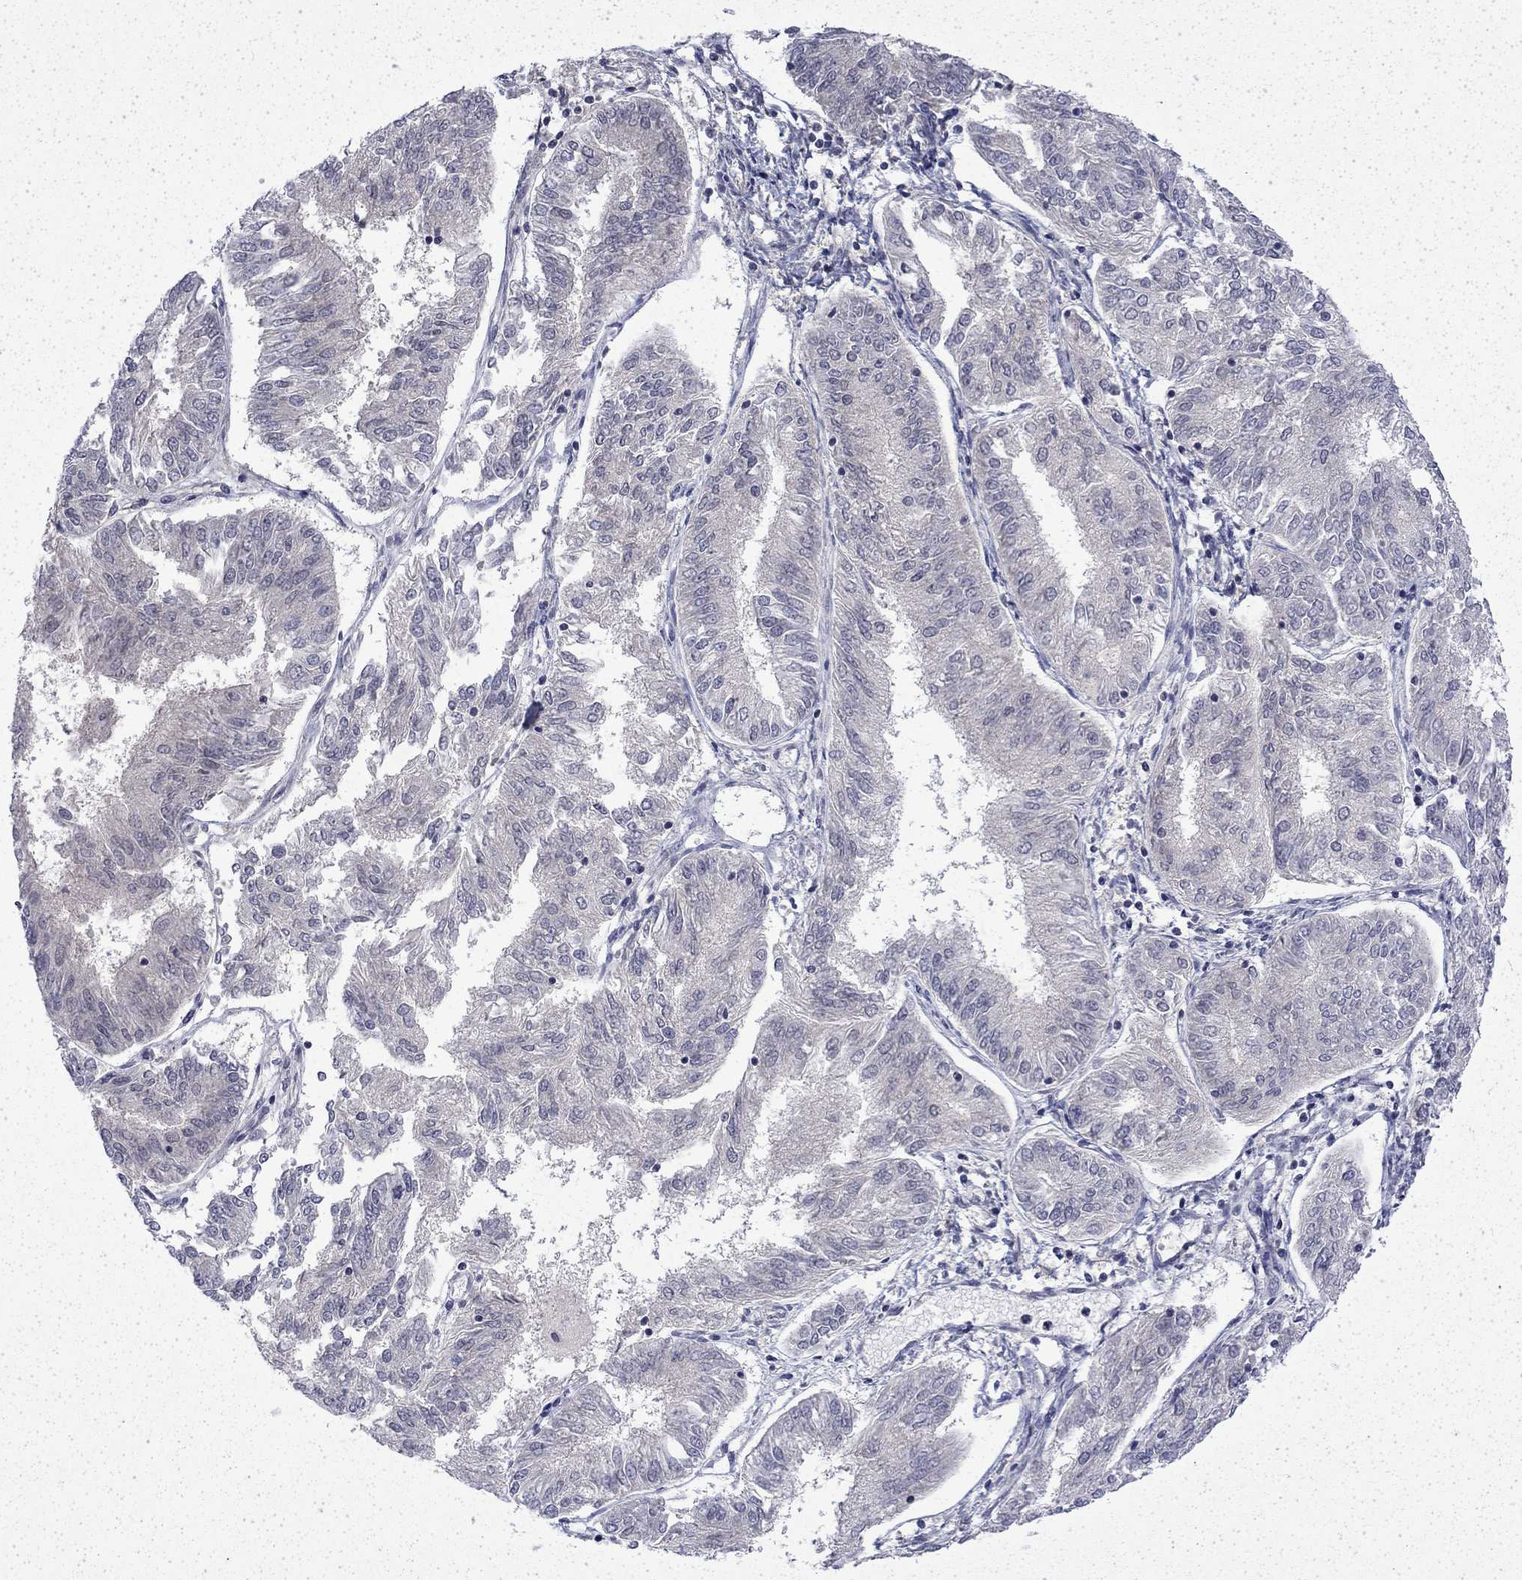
{"staining": {"intensity": "negative", "quantity": "none", "location": "none"}, "tissue": "endometrial cancer", "cell_type": "Tumor cells", "image_type": "cancer", "snomed": [{"axis": "morphology", "description": "Adenocarcinoma, NOS"}, {"axis": "topography", "description": "Endometrium"}], "caption": "Immunohistochemistry of endometrial cancer displays no staining in tumor cells.", "gene": "CHAT", "patient": {"sex": "female", "age": 58}}